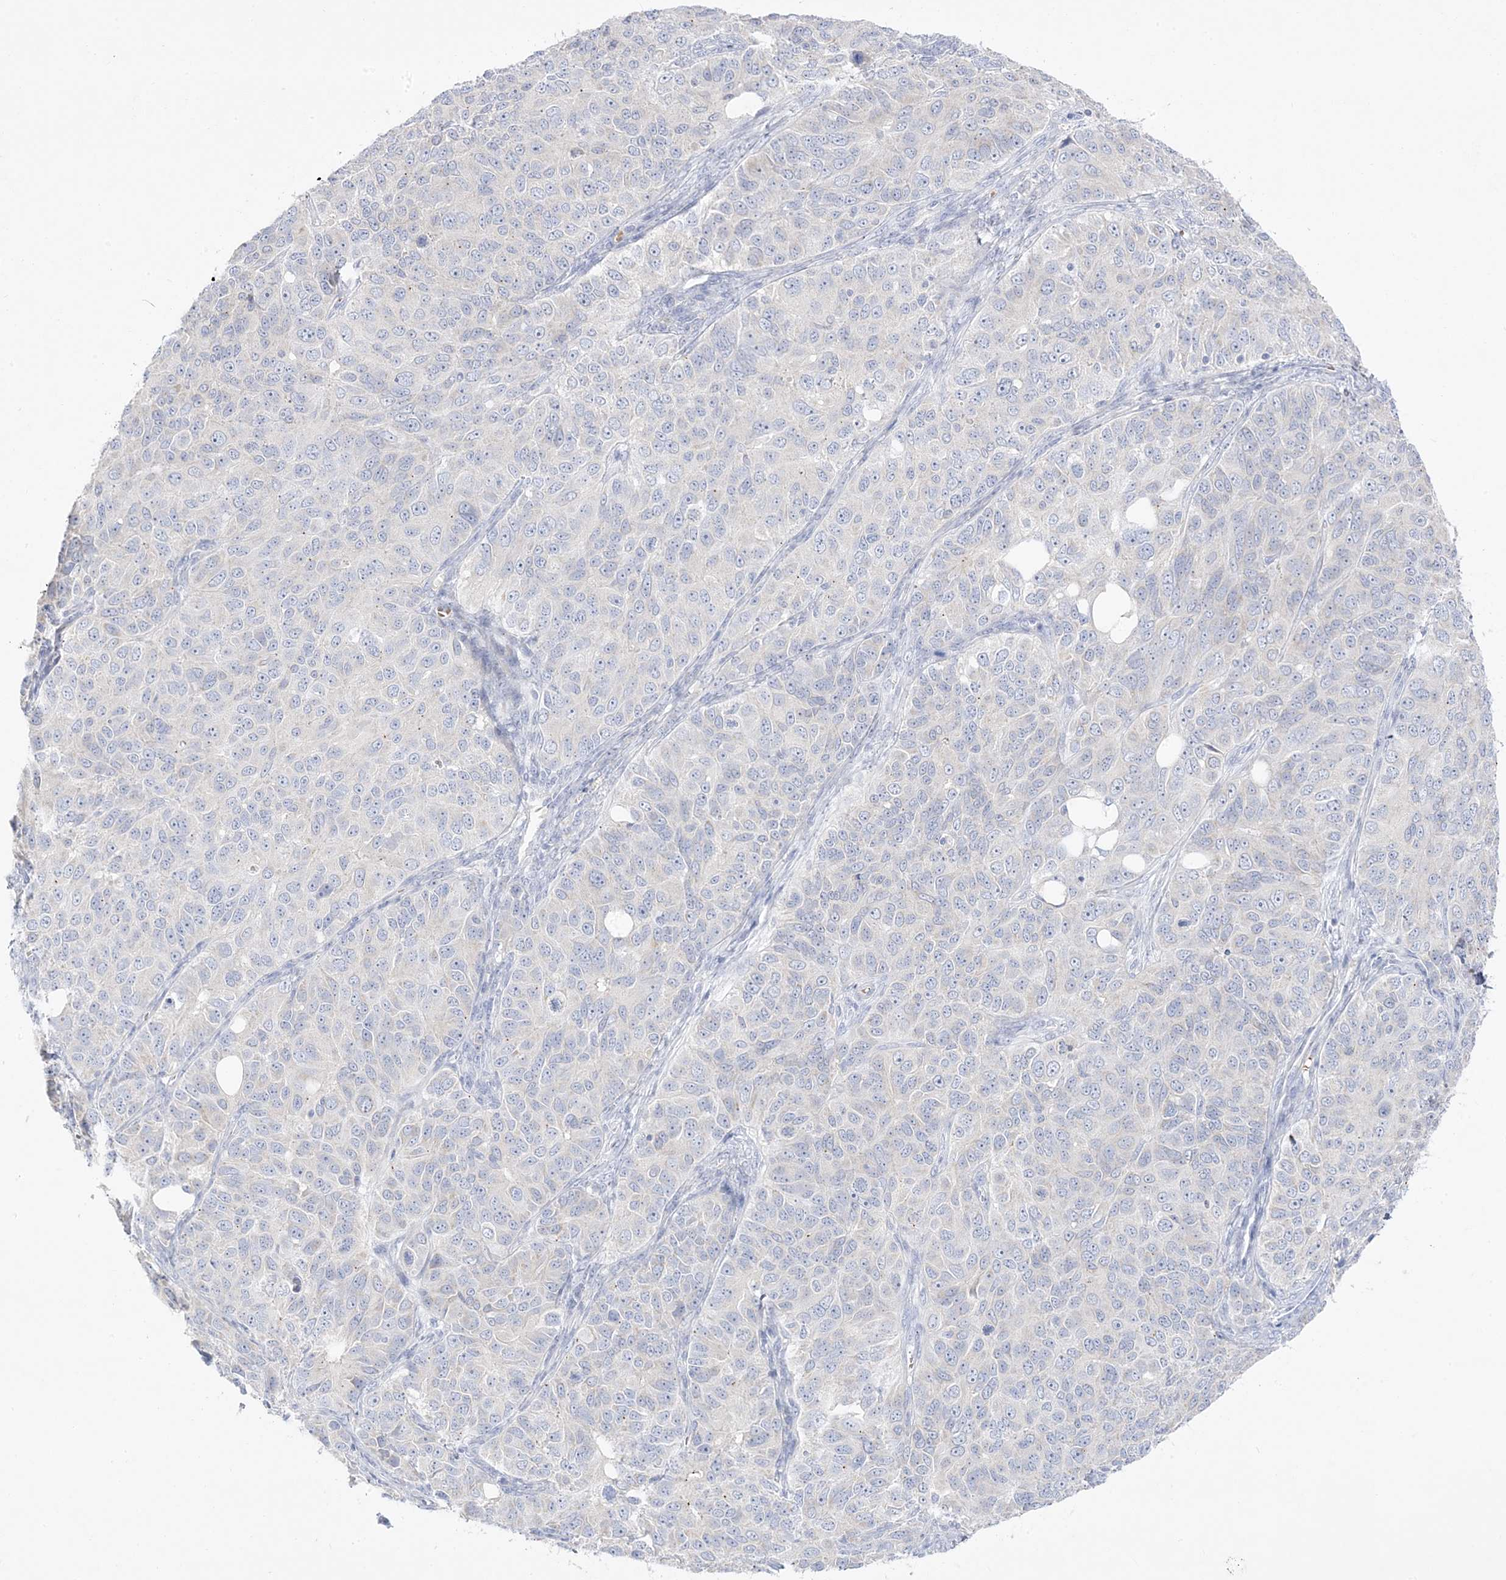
{"staining": {"intensity": "negative", "quantity": "none", "location": "none"}, "tissue": "ovarian cancer", "cell_type": "Tumor cells", "image_type": "cancer", "snomed": [{"axis": "morphology", "description": "Carcinoma, endometroid"}, {"axis": "topography", "description": "Ovary"}], "caption": "High magnification brightfield microscopy of ovarian cancer (endometroid carcinoma) stained with DAB (3,3'-diaminobenzidine) (brown) and counterstained with hematoxylin (blue): tumor cells show no significant expression. (Immunohistochemistry (ihc), brightfield microscopy, high magnification).", "gene": "TRANK1", "patient": {"sex": "female", "age": 51}}